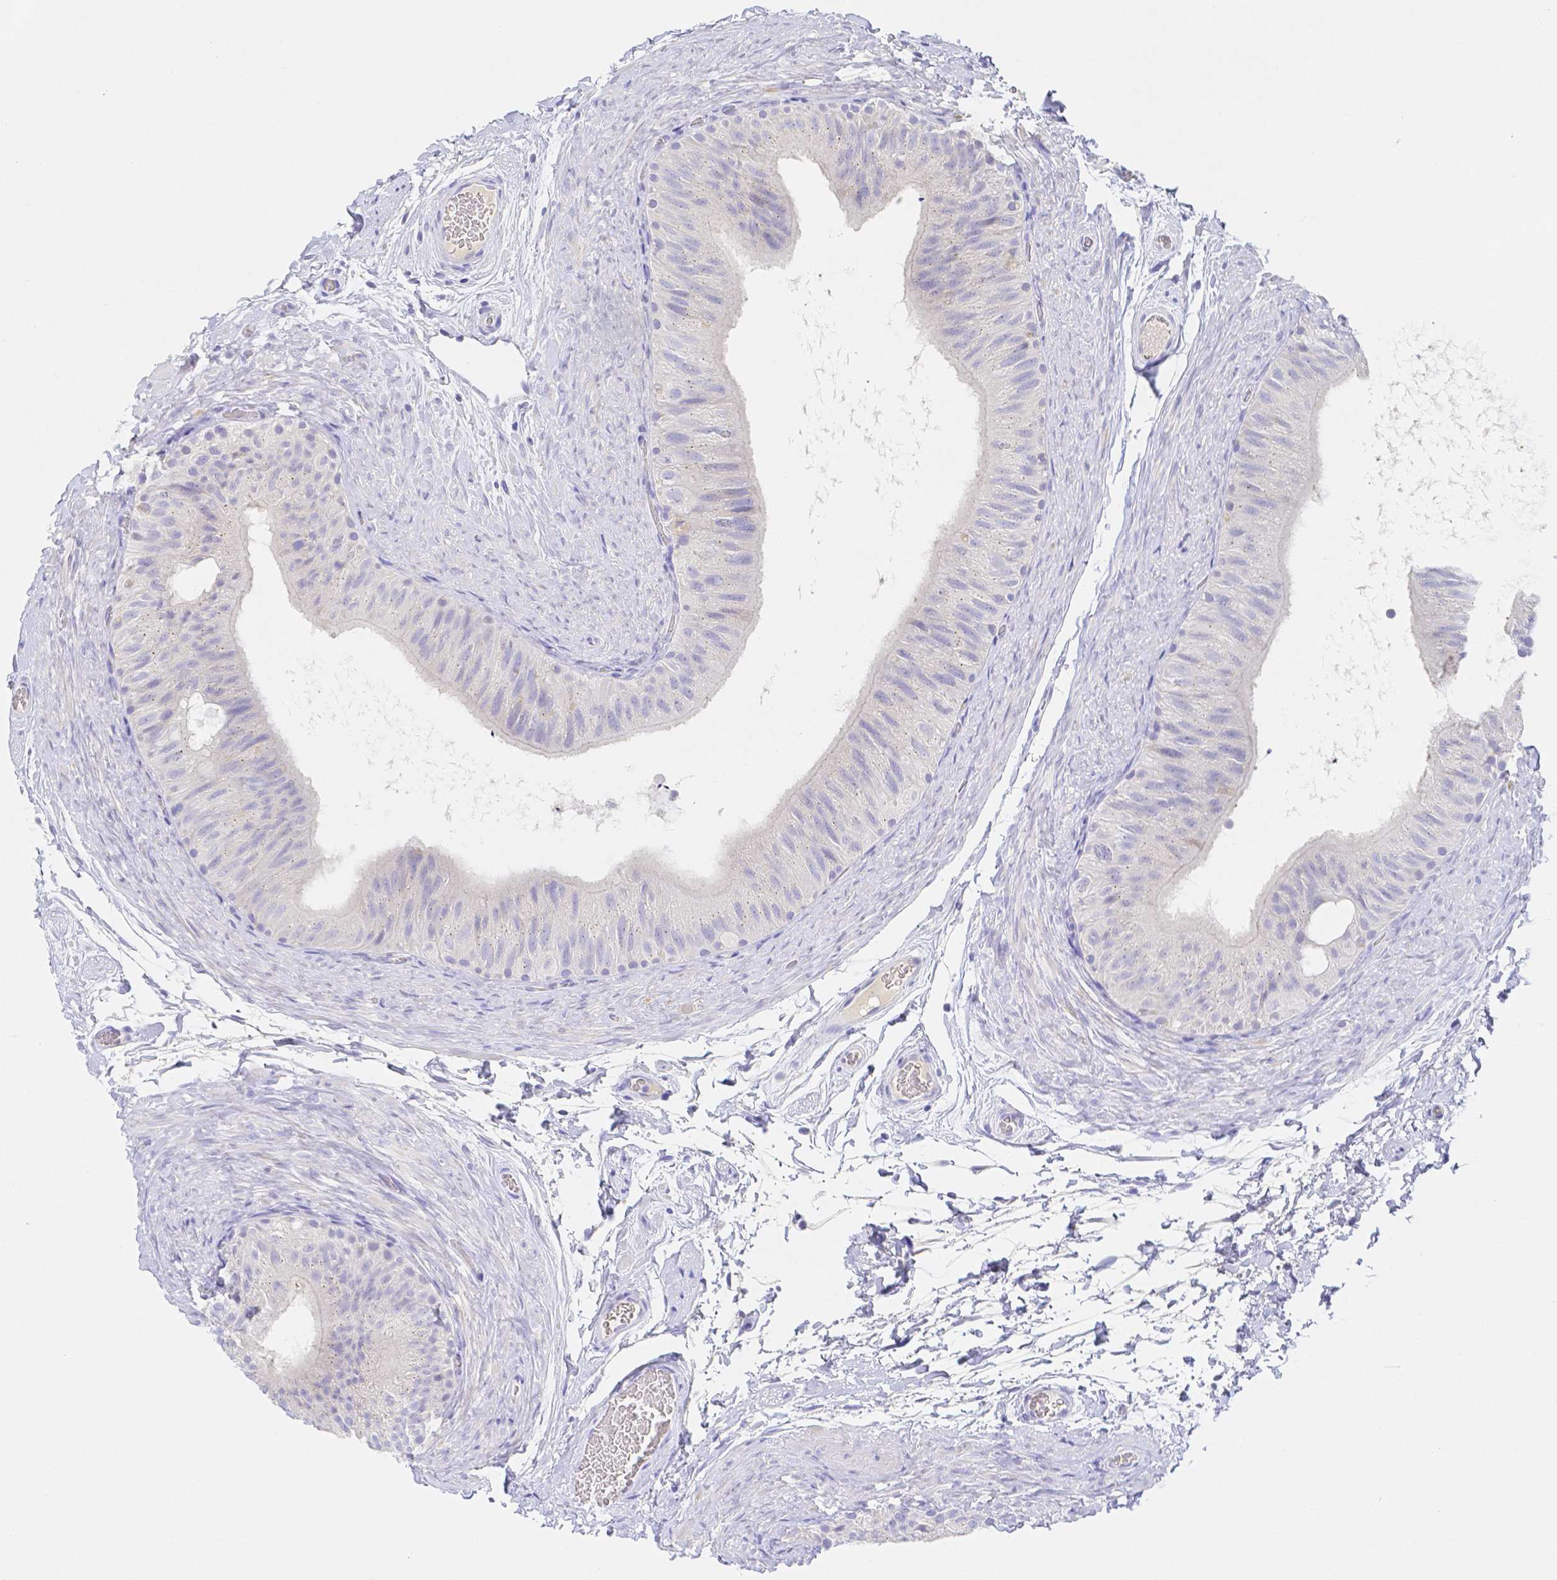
{"staining": {"intensity": "negative", "quantity": "none", "location": "none"}, "tissue": "epididymis", "cell_type": "Glandular cells", "image_type": "normal", "snomed": [{"axis": "morphology", "description": "Normal tissue, NOS"}, {"axis": "topography", "description": "Epididymis, spermatic cord, NOS"}, {"axis": "topography", "description": "Epididymis"}], "caption": "DAB immunohistochemical staining of normal epididymis displays no significant expression in glandular cells.", "gene": "ZG16B", "patient": {"sex": "male", "age": 31}}